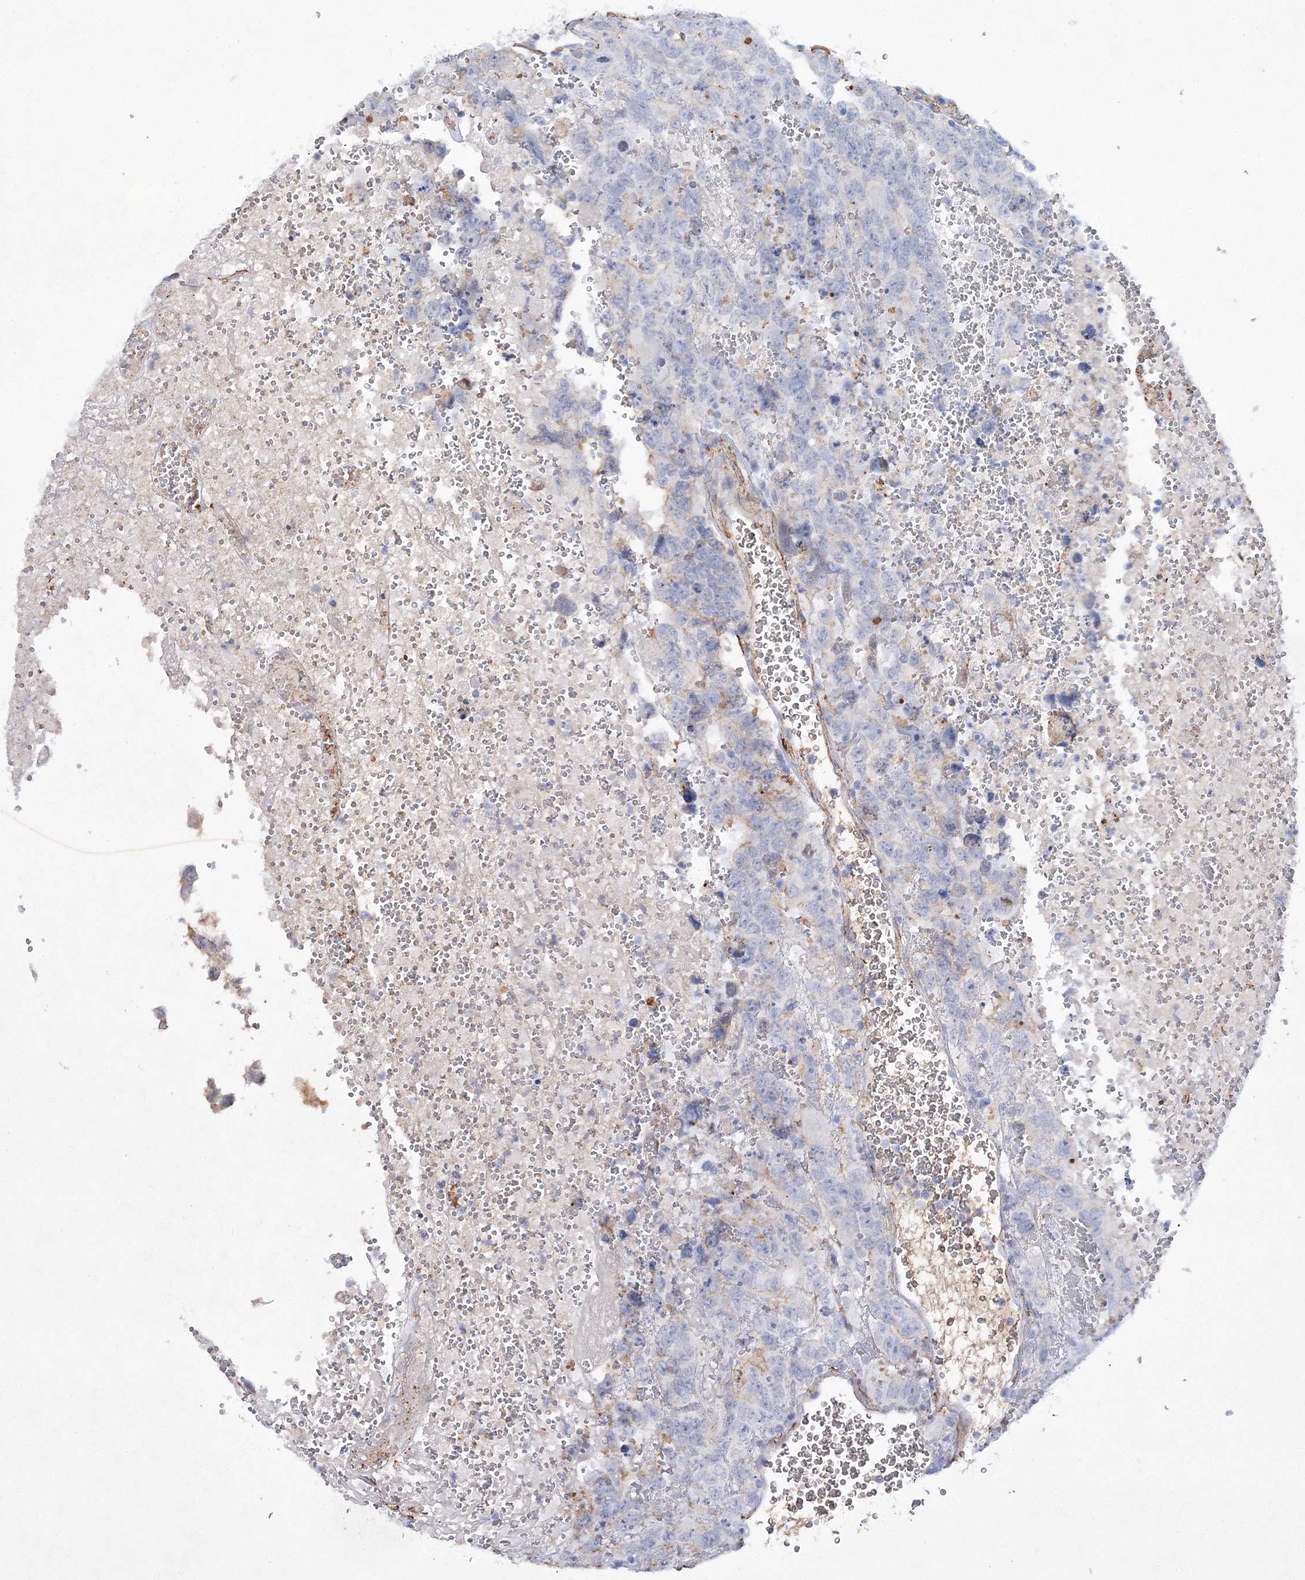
{"staining": {"intensity": "negative", "quantity": "none", "location": "none"}, "tissue": "testis cancer", "cell_type": "Tumor cells", "image_type": "cancer", "snomed": [{"axis": "morphology", "description": "Carcinoma, Embryonal, NOS"}, {"axis": "topography", "description": "Testis"}], "caption": "Immunohistochemistry (IHC) of testis cancer (embryonal carcinoma) demonstrates no positivity in tumor cells.", "gene": "RTN2", "patient": {"sex": "male", "age": 45}}